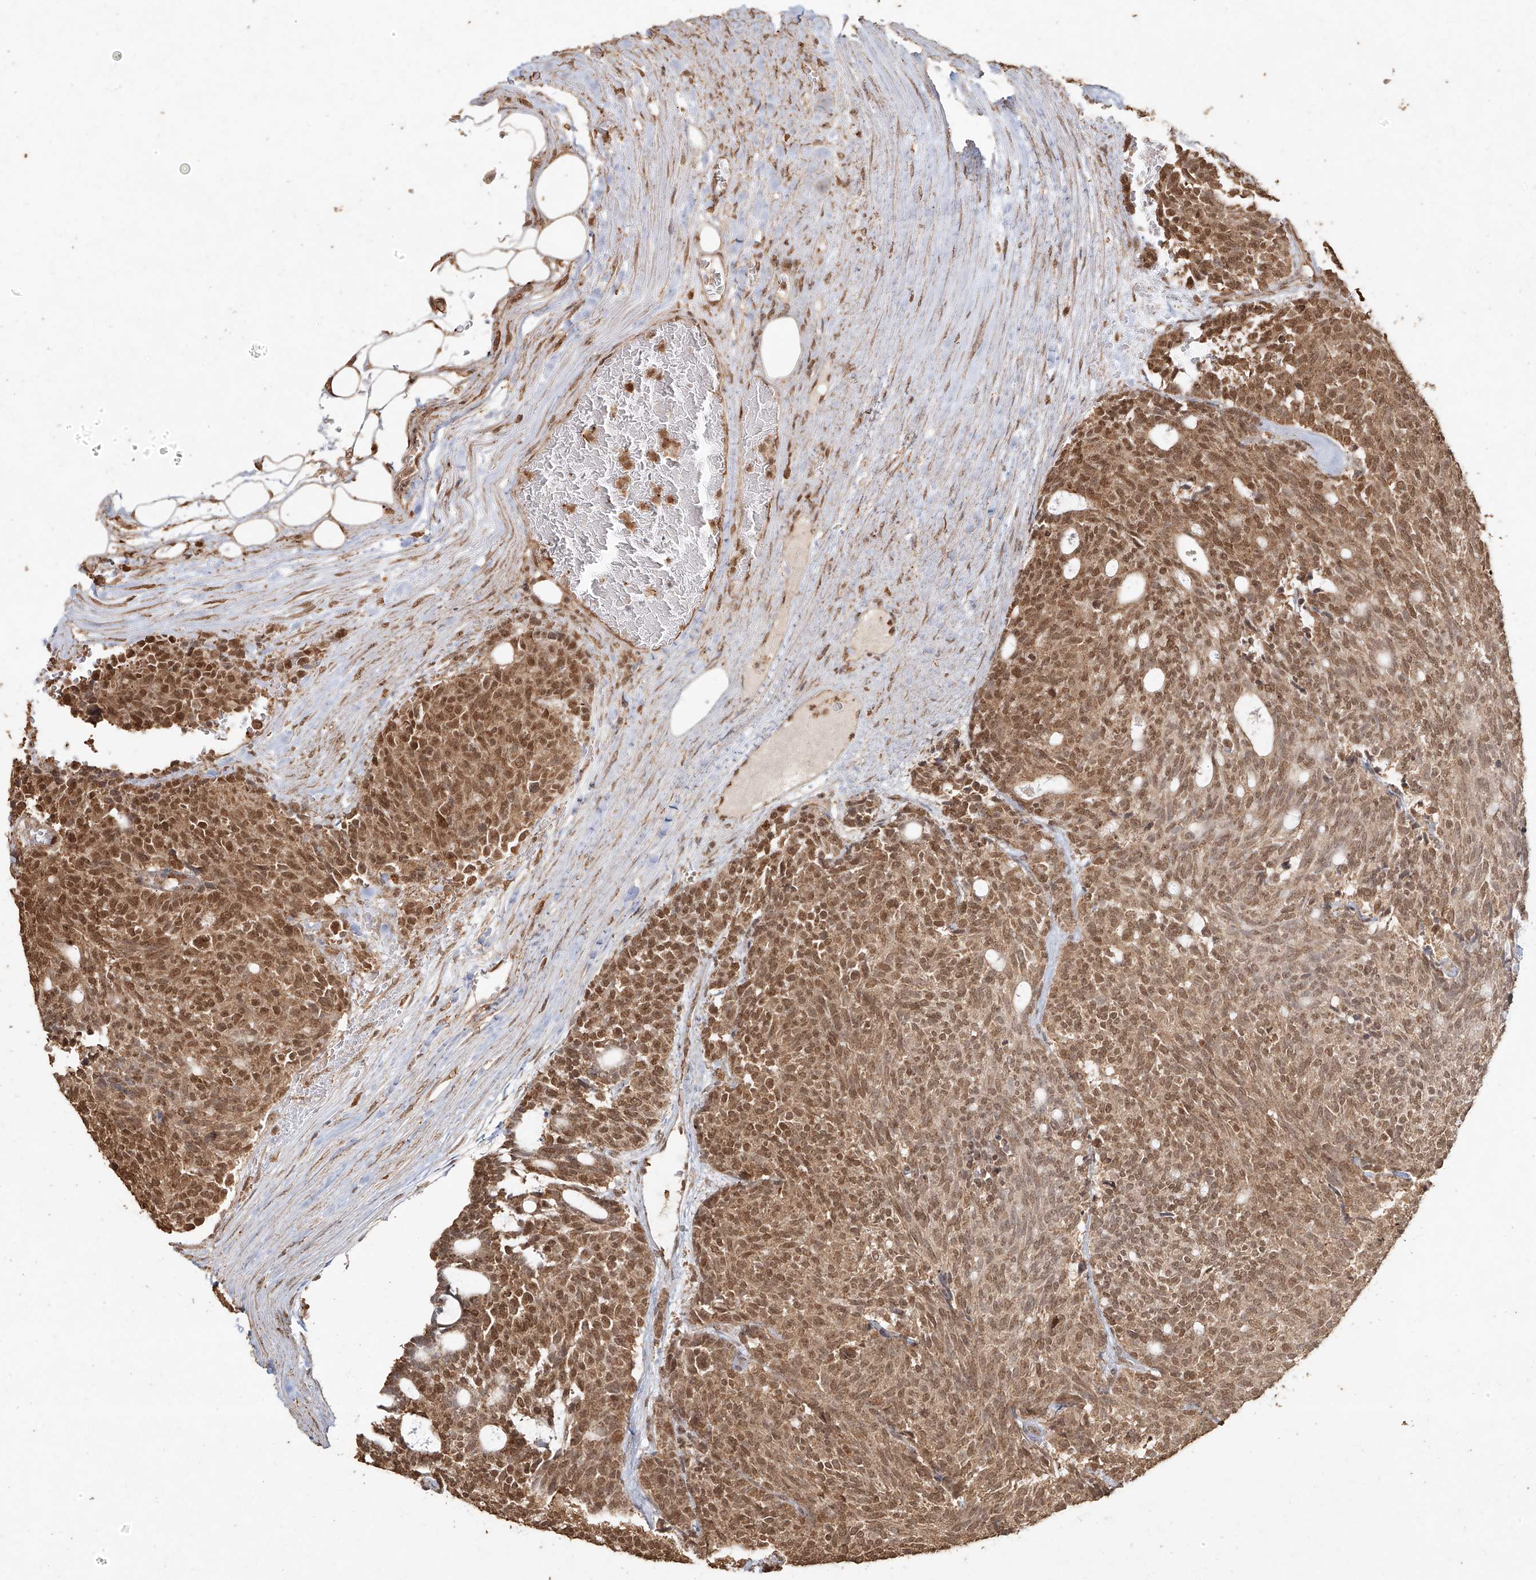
{"staining": {"intensity": "moderate", "quantity": ">75%", "location": "cytoplasmic/membranous,nuclear"}, "tissue": "carcinoid", "cell_type": "Tumor cells", "image_type": "cancer", "snomed": [{"axis": "morphology", "description": "Carcinoid, malignant, NOS"}, {"axis": "topography", "description": "Pancreas"}], "caption": "Immunohistochemistry histopathology image of neoplastic tissue: carcinoid (malignant) stained using immunohistochemistry (IHC) displays medium levels of moderate protein expression localized specifically in the cytoplasmic/membranous and nuclear of tumor cells, appearing as a cytoplasmic/membranous and nuclear brown color.", "gene": "TIGAR", "patient": {"sex": "female", "age": 54}}